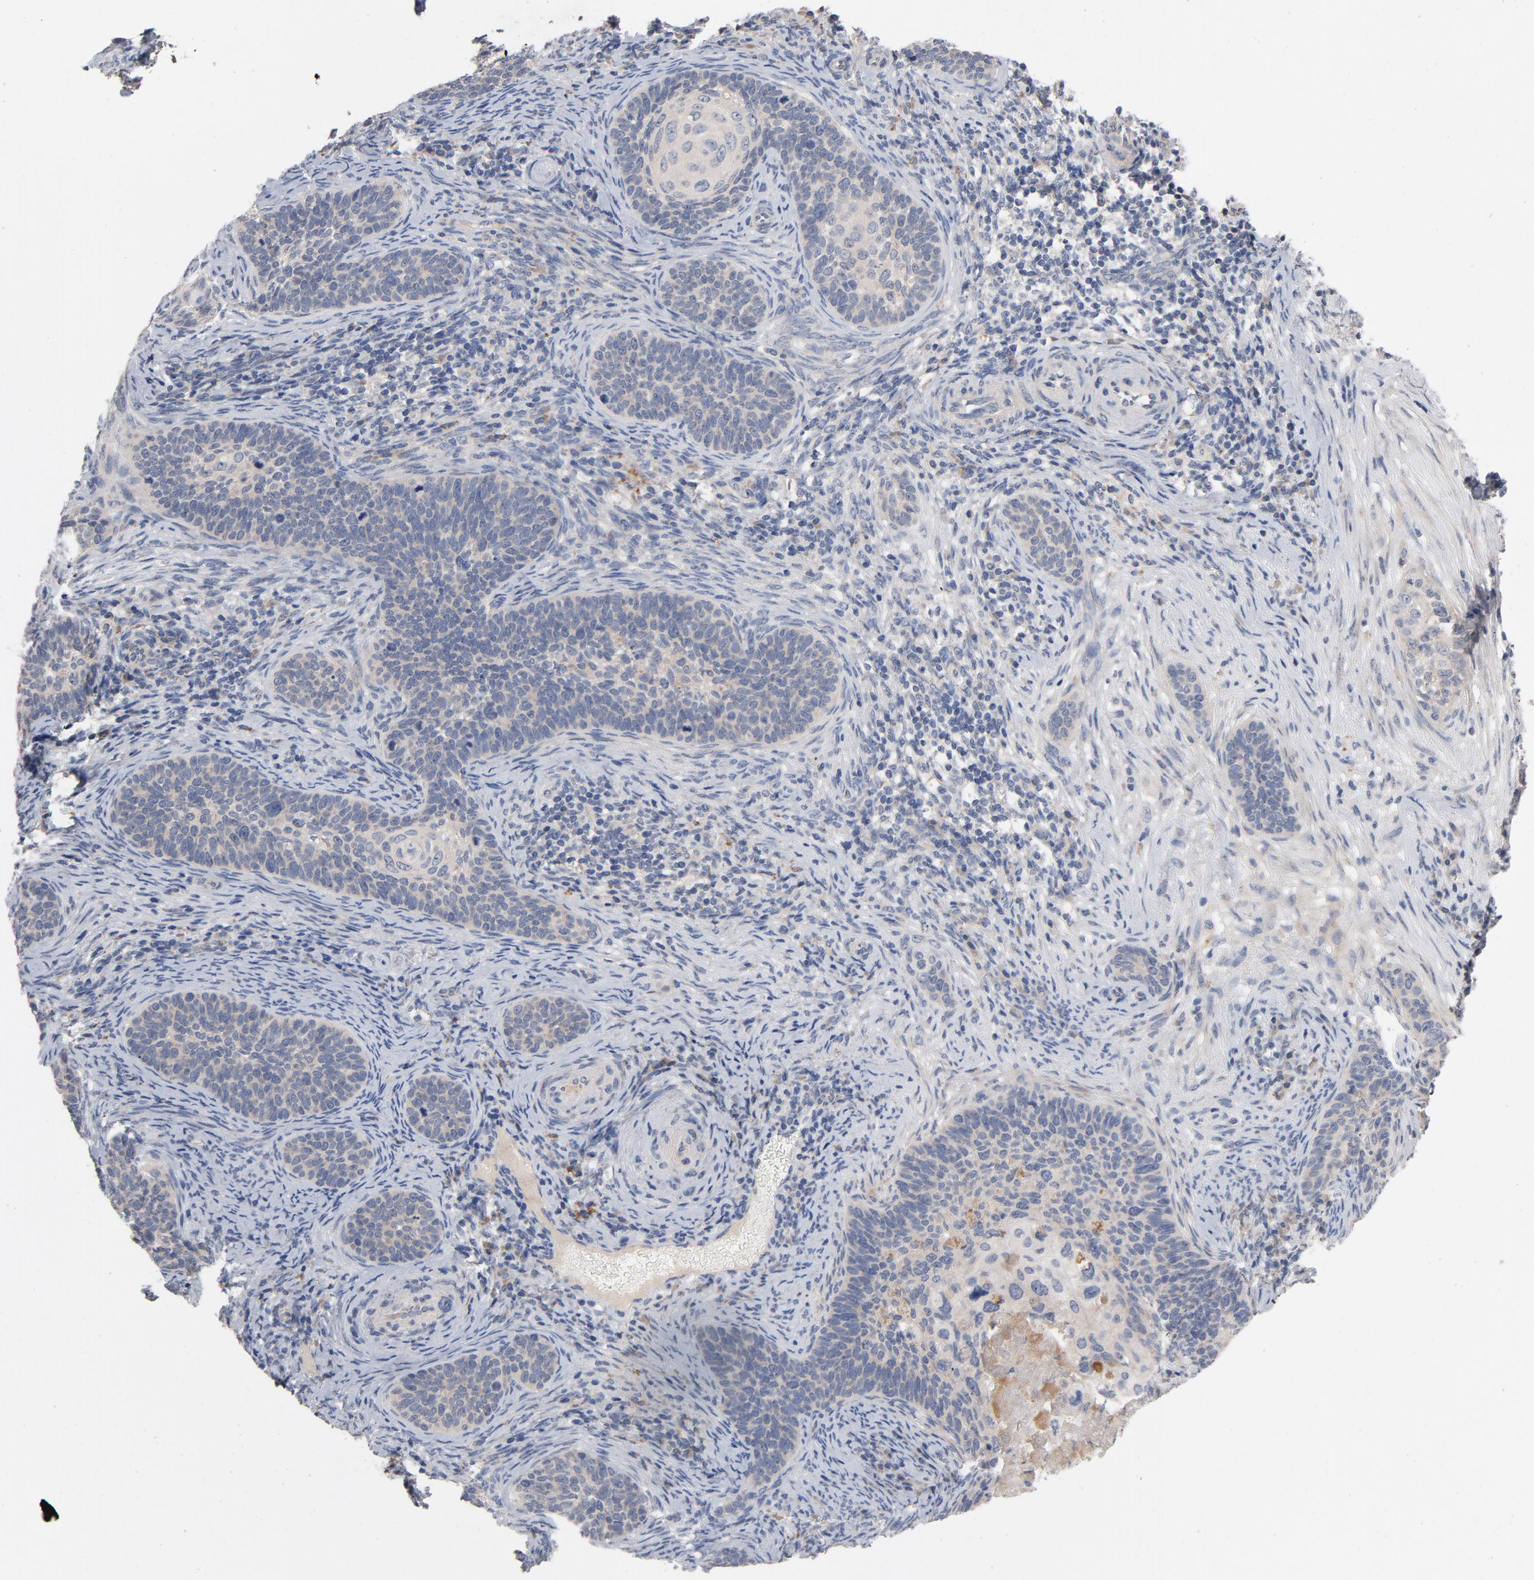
{"staining": {"intensity": "weak", "quantity": ">75%", "location": "cytoplasmic/membranous"}, "tissue": "cervical cancer", "cell_type": "Tumor cells", "image_type": "cancer", "snomed": [{"axis": "morphology", "description": "Squamous cell carcinoma, NOS"}, {"axis": "topography", "description": "Cervix"}], "caption": "A histopathology image of cervical squamous cell carcinoma stained for a protein displays weak cytoplasmic/membranous brown staining in tumor cells. (brown staining indicates protein expression, while blue staining denotes nuclei).", "gene": "CCDC134", "patient": {"sex": "female", "age": 33}}